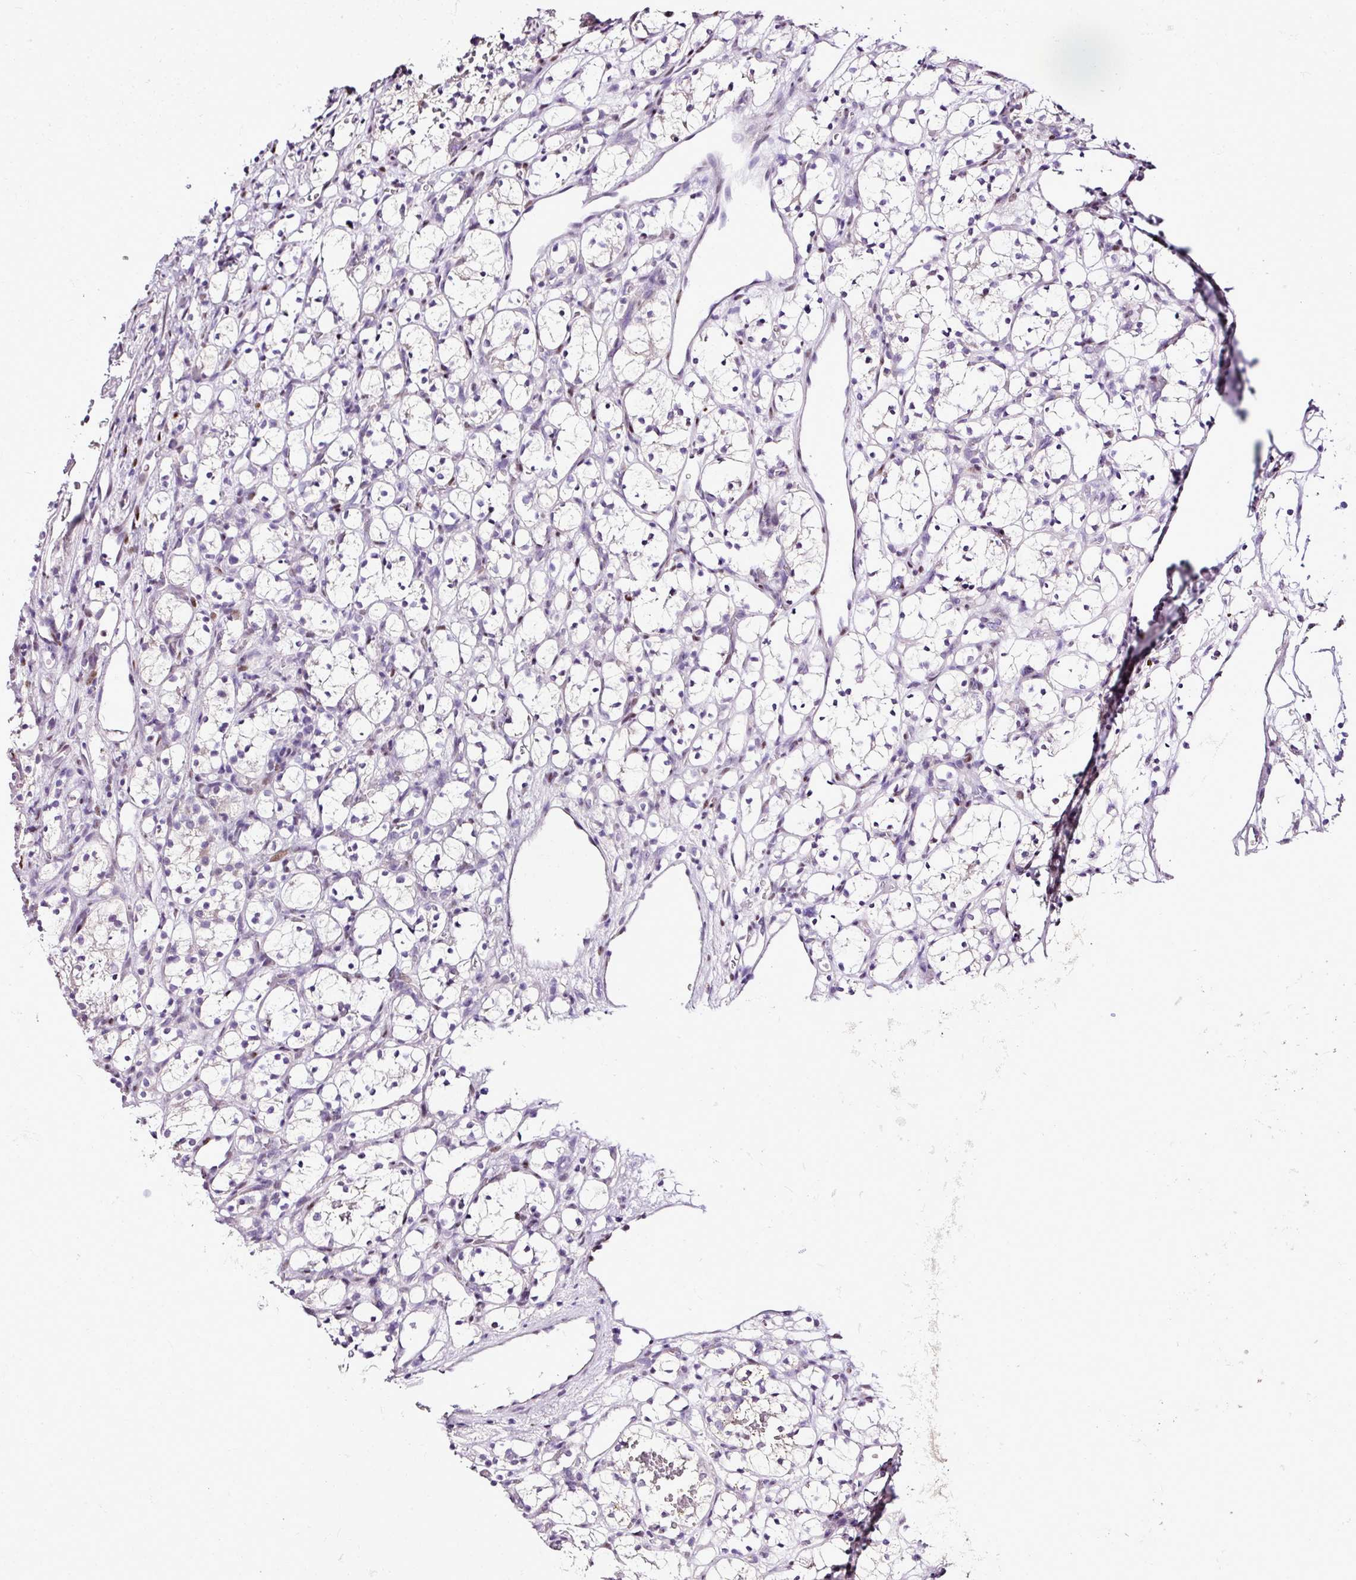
{"staining": {"intensity": "negative", "quantity": "none", "location": "none"}, "tissue": "renal cancer", "cell_type": "Tumor cells", "image_type": "cancer", "snomed": [{"axis": "morphology", "description": "Adenocarcinoma, NOS"}, {"axis": "topography", "description": "Kidney"}], "caption": "There is no significant staining in tumor cells of renal adenocarcinoma.", "gene": "ESR1", "patient": {"sex": "female", "age": 69}}